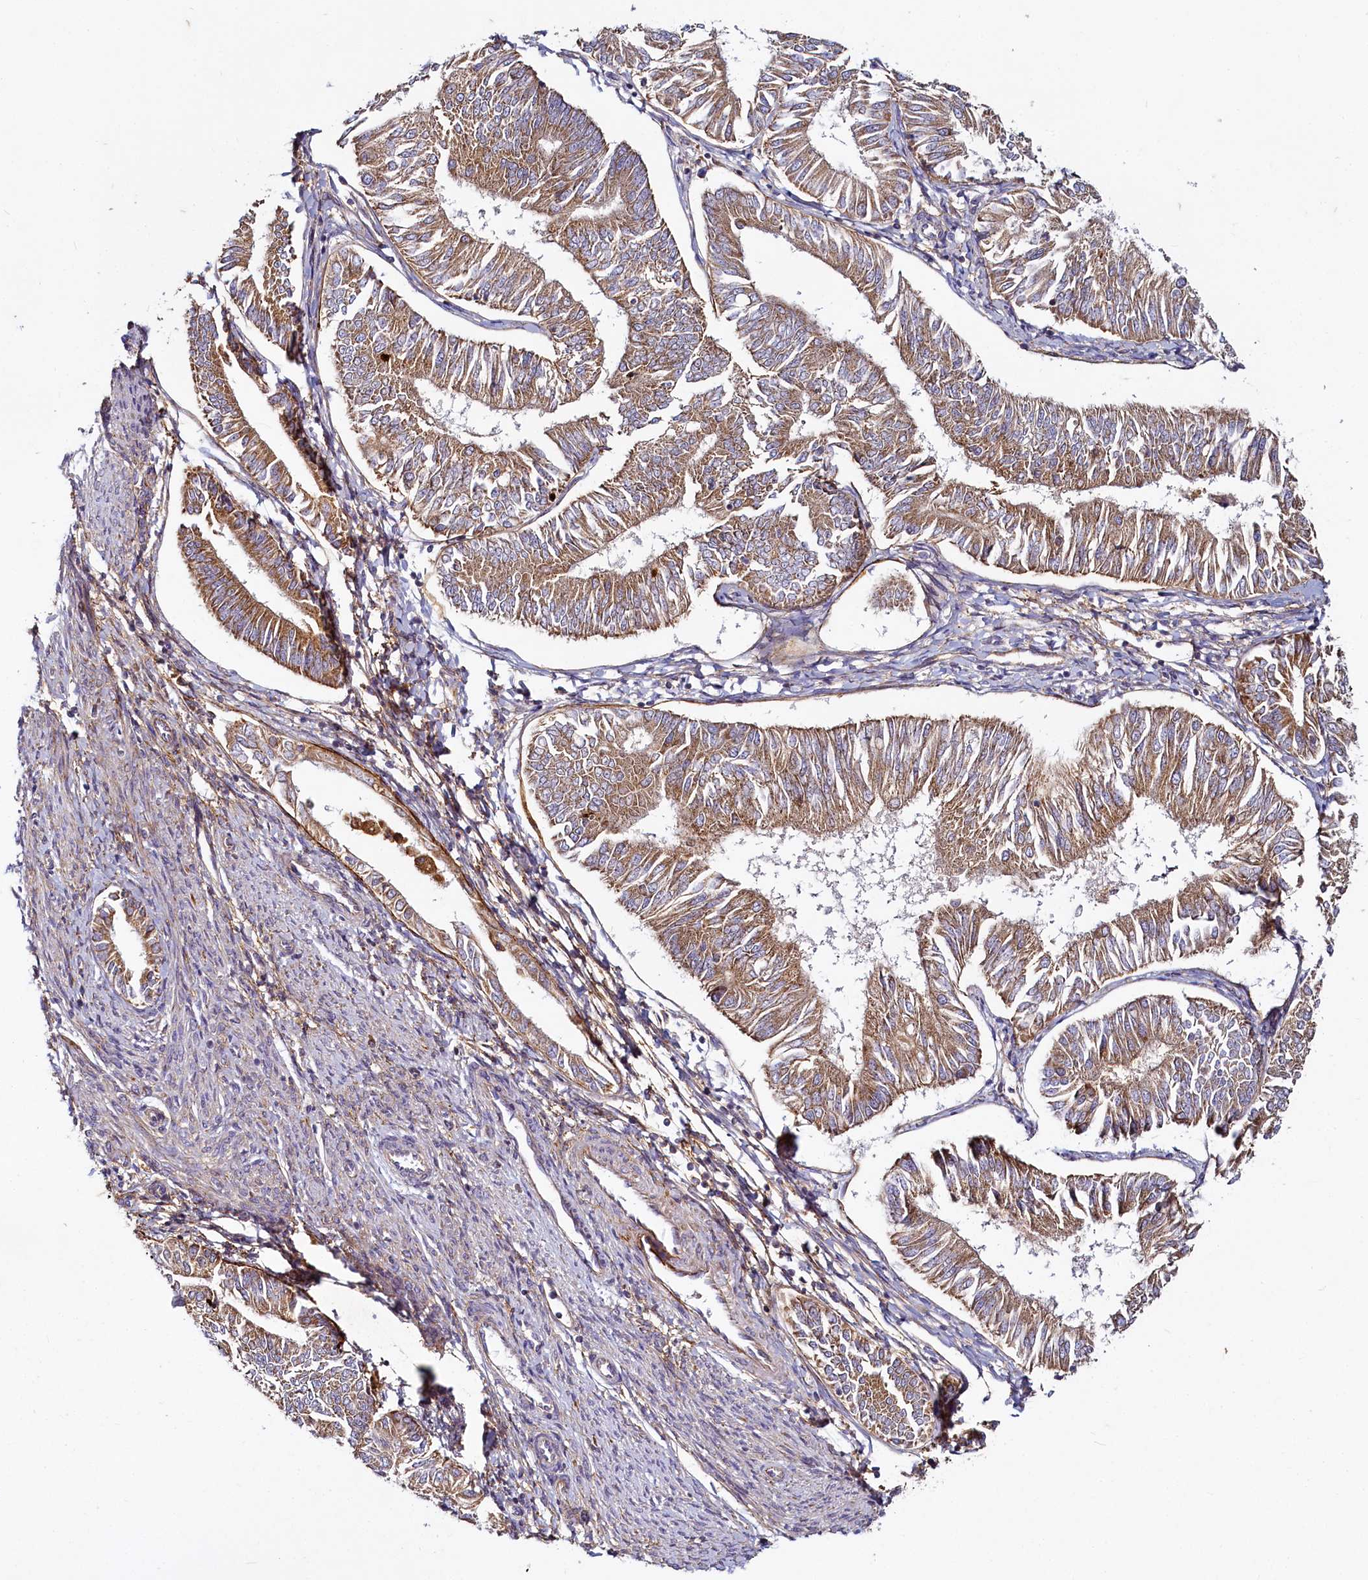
{"staining": {"intensity": "moderate", "quantity": ">75%", "location": "cytoplasmic/membranous"}, "tissue": "endometrial cancer", "cell_type": "Tumor cells", "image_type": "cancer", "snomed": [{"axis": "morphology", "description": "Adenocarcinoma, NOS"}, {"axis": "topography", "description": "Endometrium"}], "caption": "Human endometrial cancer (adenocarcinoma) stained with a brown dye displays moderate cytoplasmic/membranous positive positivity in about >75% of tumor cells.", "gene": "ADCY2", "patient": {"sex": "female", "age": 58}}